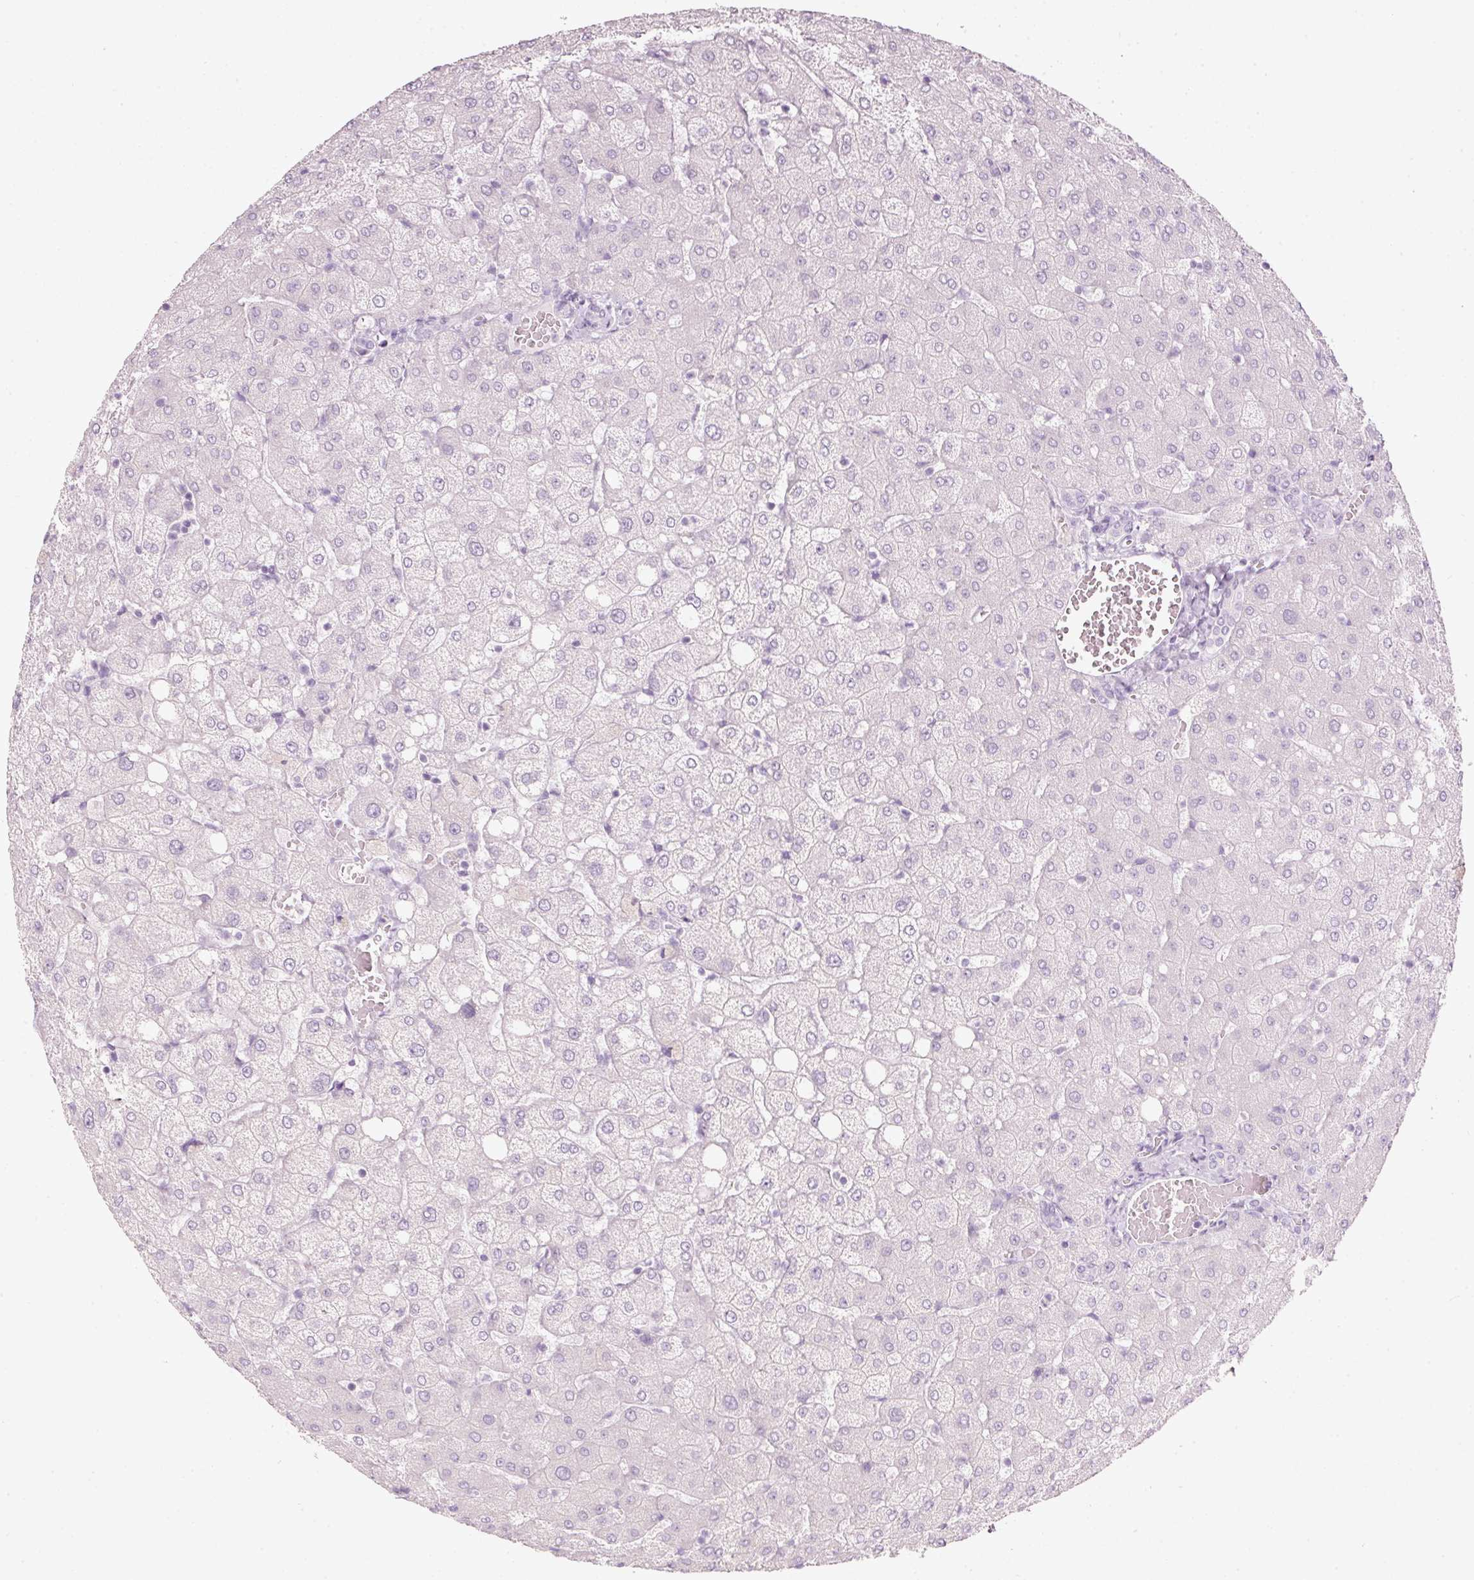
{"staining": {"intensity": "negative", "quantity": "none", "location": "none"}, "tissue": "liver", "cell_type": "Cholangiocytes", "image_type": "normal", "snomed": [{"axis": "morphology", "description": "Normal tissue, NOS"}, {"axis": "topography", "description": "Liver"}], "caption": "This is an immunohistochemistry image of unremarkable liver. There is no staining in cholangiocytes.", "gene": "PDXDC1", "patient": {"sex": "female", "age": 54}}